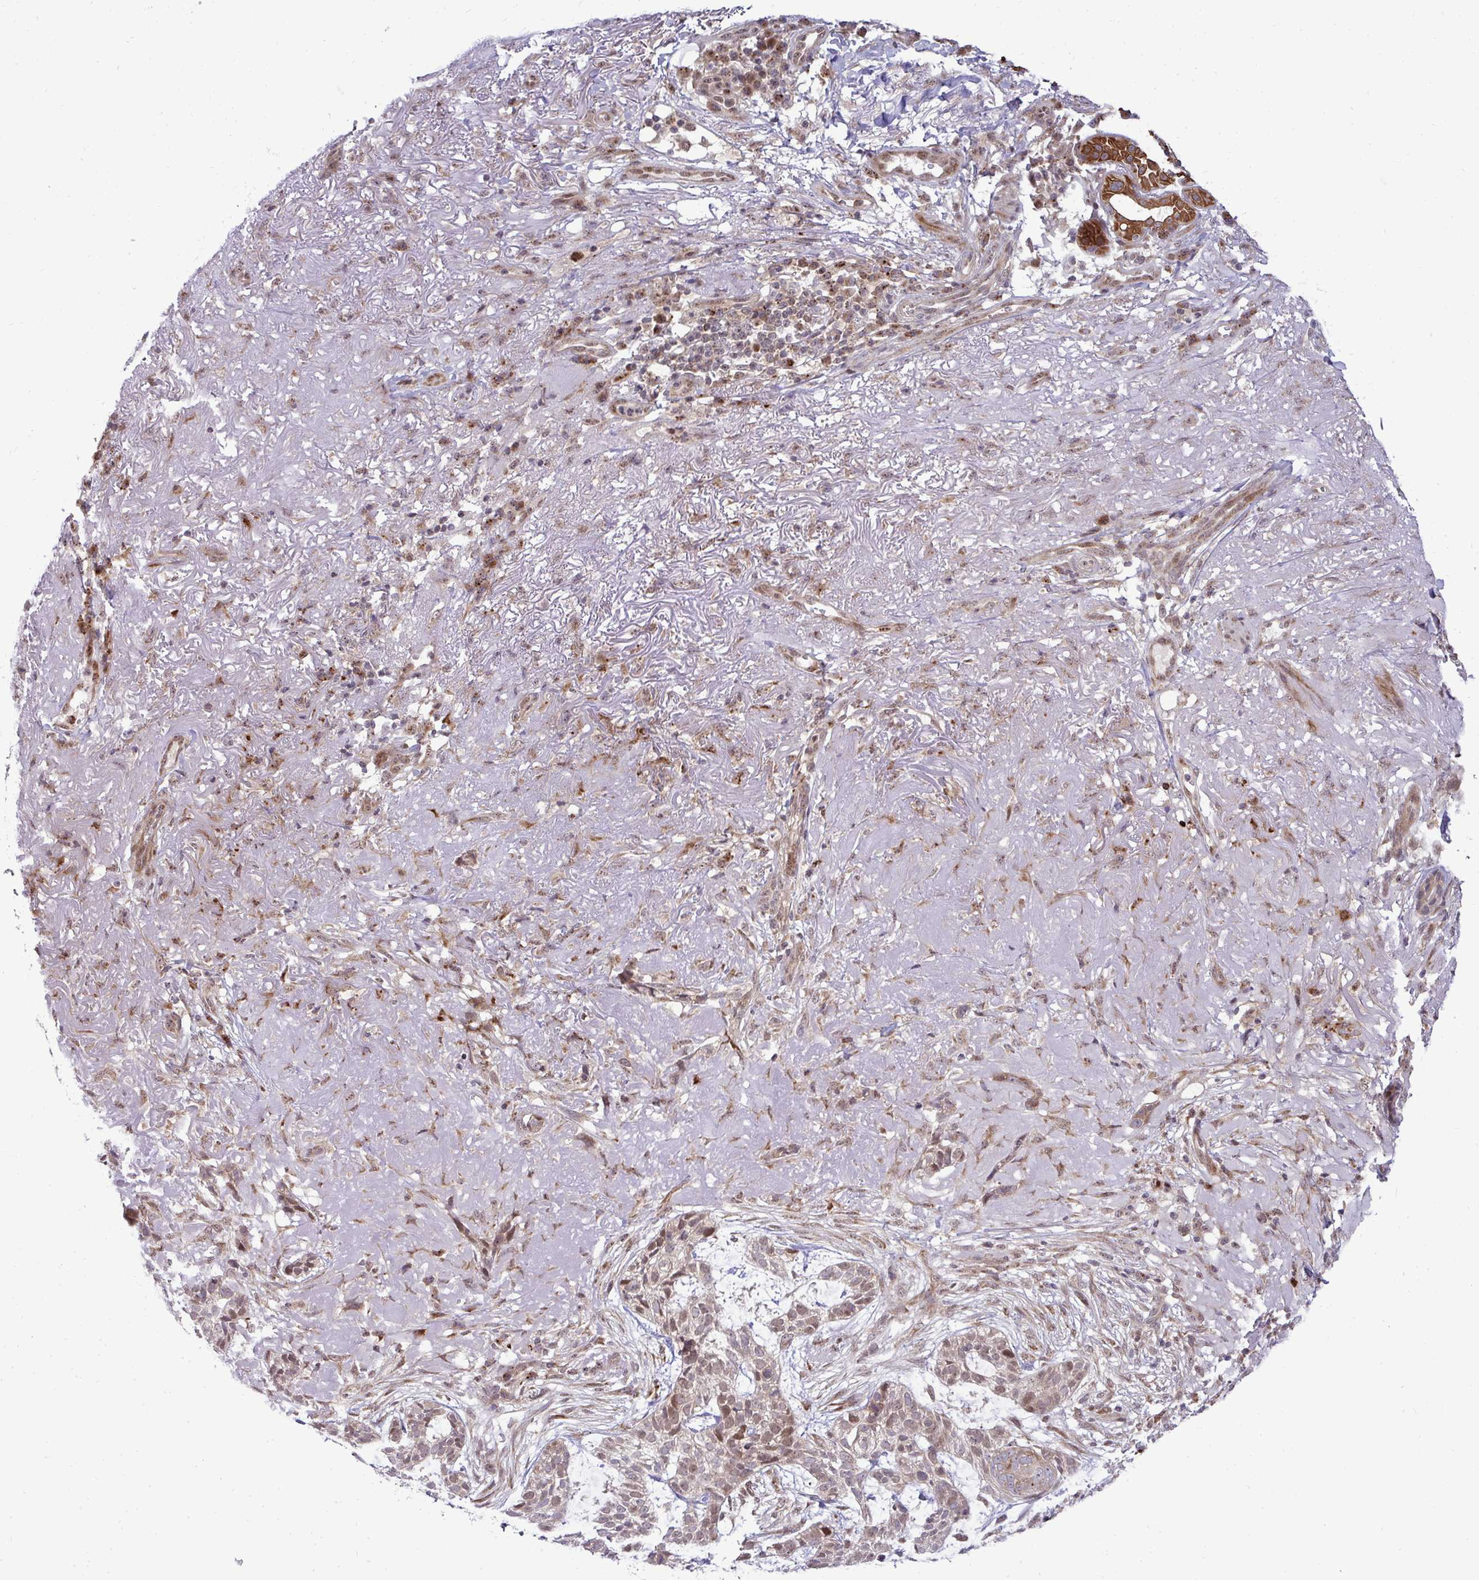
{"staining": {"intensity": "weak", "quantity": ">75%", "location": "cytoplasmic/membranous"}, "tissue": "skin cancer", "cell_type": "Tumor cells", "image_type": "cancer", "snomed": [{"axis": "morphology", "description": "Basal cell carcinoma"}, {"axis": "topography", "description": "Skin"}, {"axis": "topography", "description": "Skin of face"}], "caption": "This image shows IHC staining of basal cell carcinoma (skin), with low weak cytoplasmic/membranous expression in approximately >75% of tumor cells.", "gene": "TRIM44", "patient": {"sex": "female", "age": 80}}